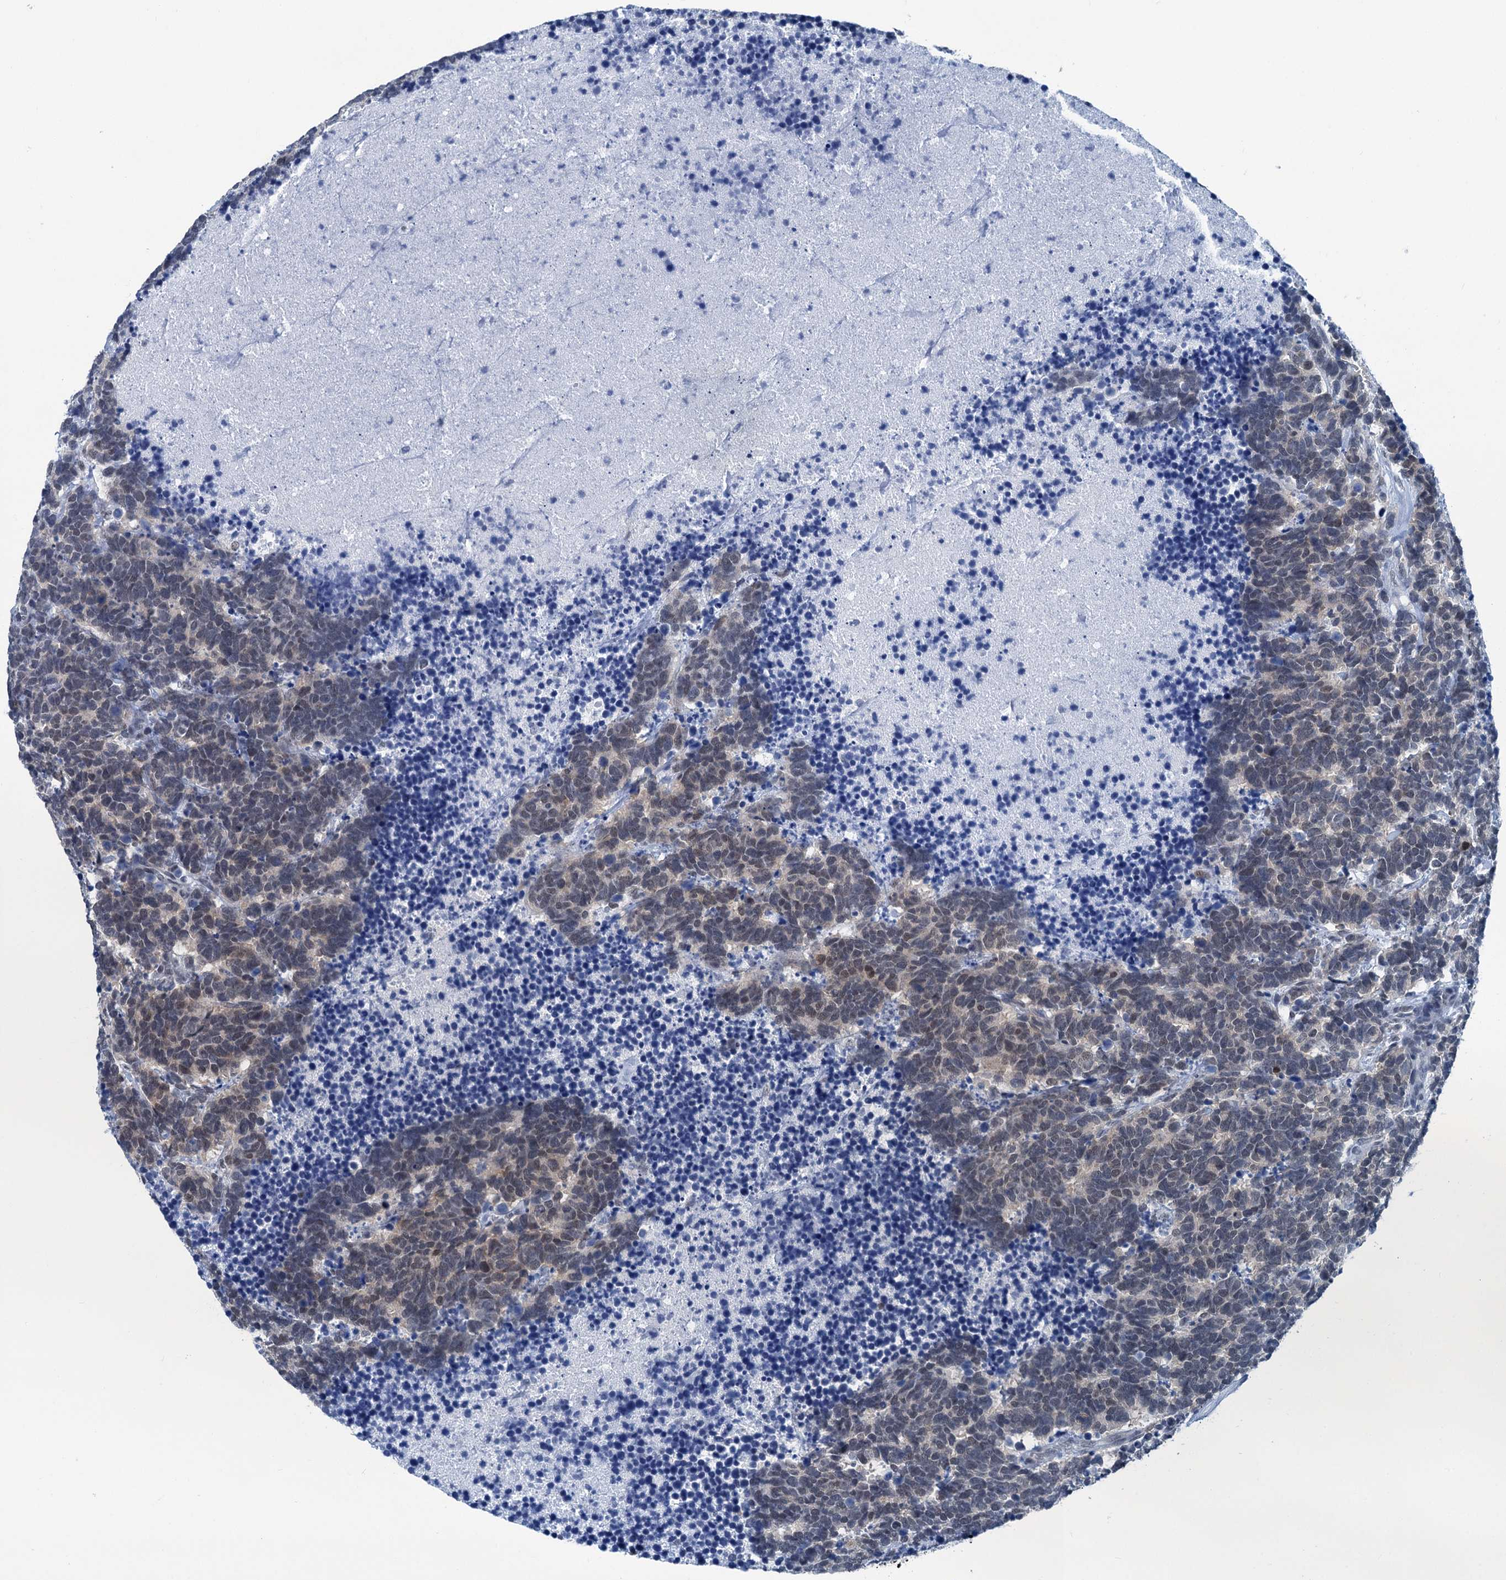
{"staining": {"intensity": "weak", "quantity": "<25%", "location": "nuclear"}, "tissue": "carcinoid", "cell_type": "Tumor cells", "image_type": "cancer", "snomed": [{"axis": "morphology", "description": "Carcinoma, NOS"}, {"axis": "morphology", "description": "Carcinoid, malignant, NOS"}, {"axis": "topography", "description": "Urinary bladder"}], "caption": "This is an immunohistochemistry (IHC) image of carcinoid. There is no positivity in tumor cells.", "gene": "TRPT1", "patient": {"sex": "male", "age": 57}}